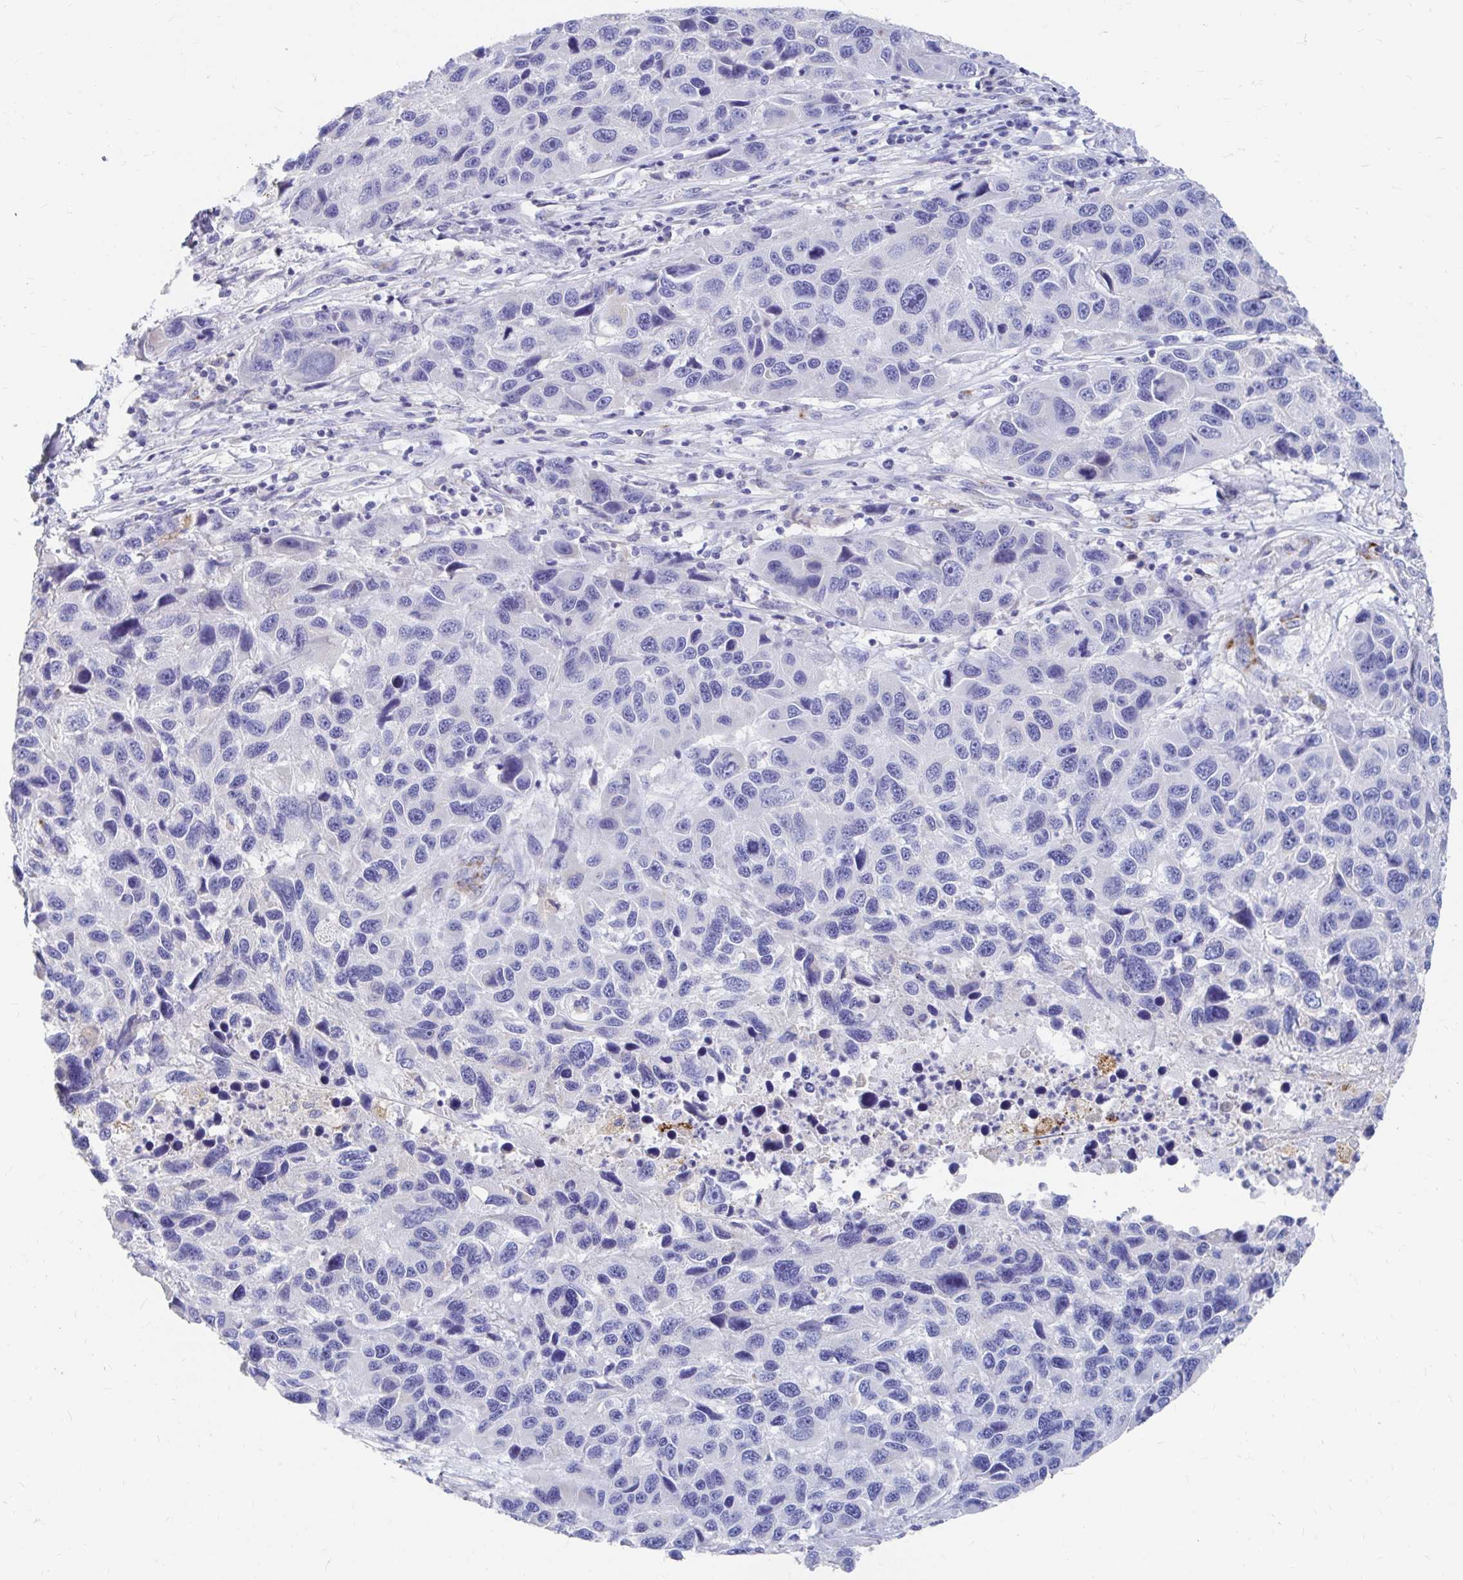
{"staining": {"intensity": "negative", "quantity": "none", "location": "none"}, "tissue": "melanoma", "cell_type": "Tumor cells", "image_type": "cancer", "snomed": [{"axis": "morphology", "description": "Malignant melanoma, NOS"}, {"axis": "topography", "description": "Skin"}], "caption": "Tumor cells show no significant expression in melanoma. The staining was performed using DAB to visualize the protein expression in brown, while the nuclei were stained in blue with hematoxylin (Magnification: 20x).", "gene": "LAMC3", "patient": {"sex": "male", "age": 53}}